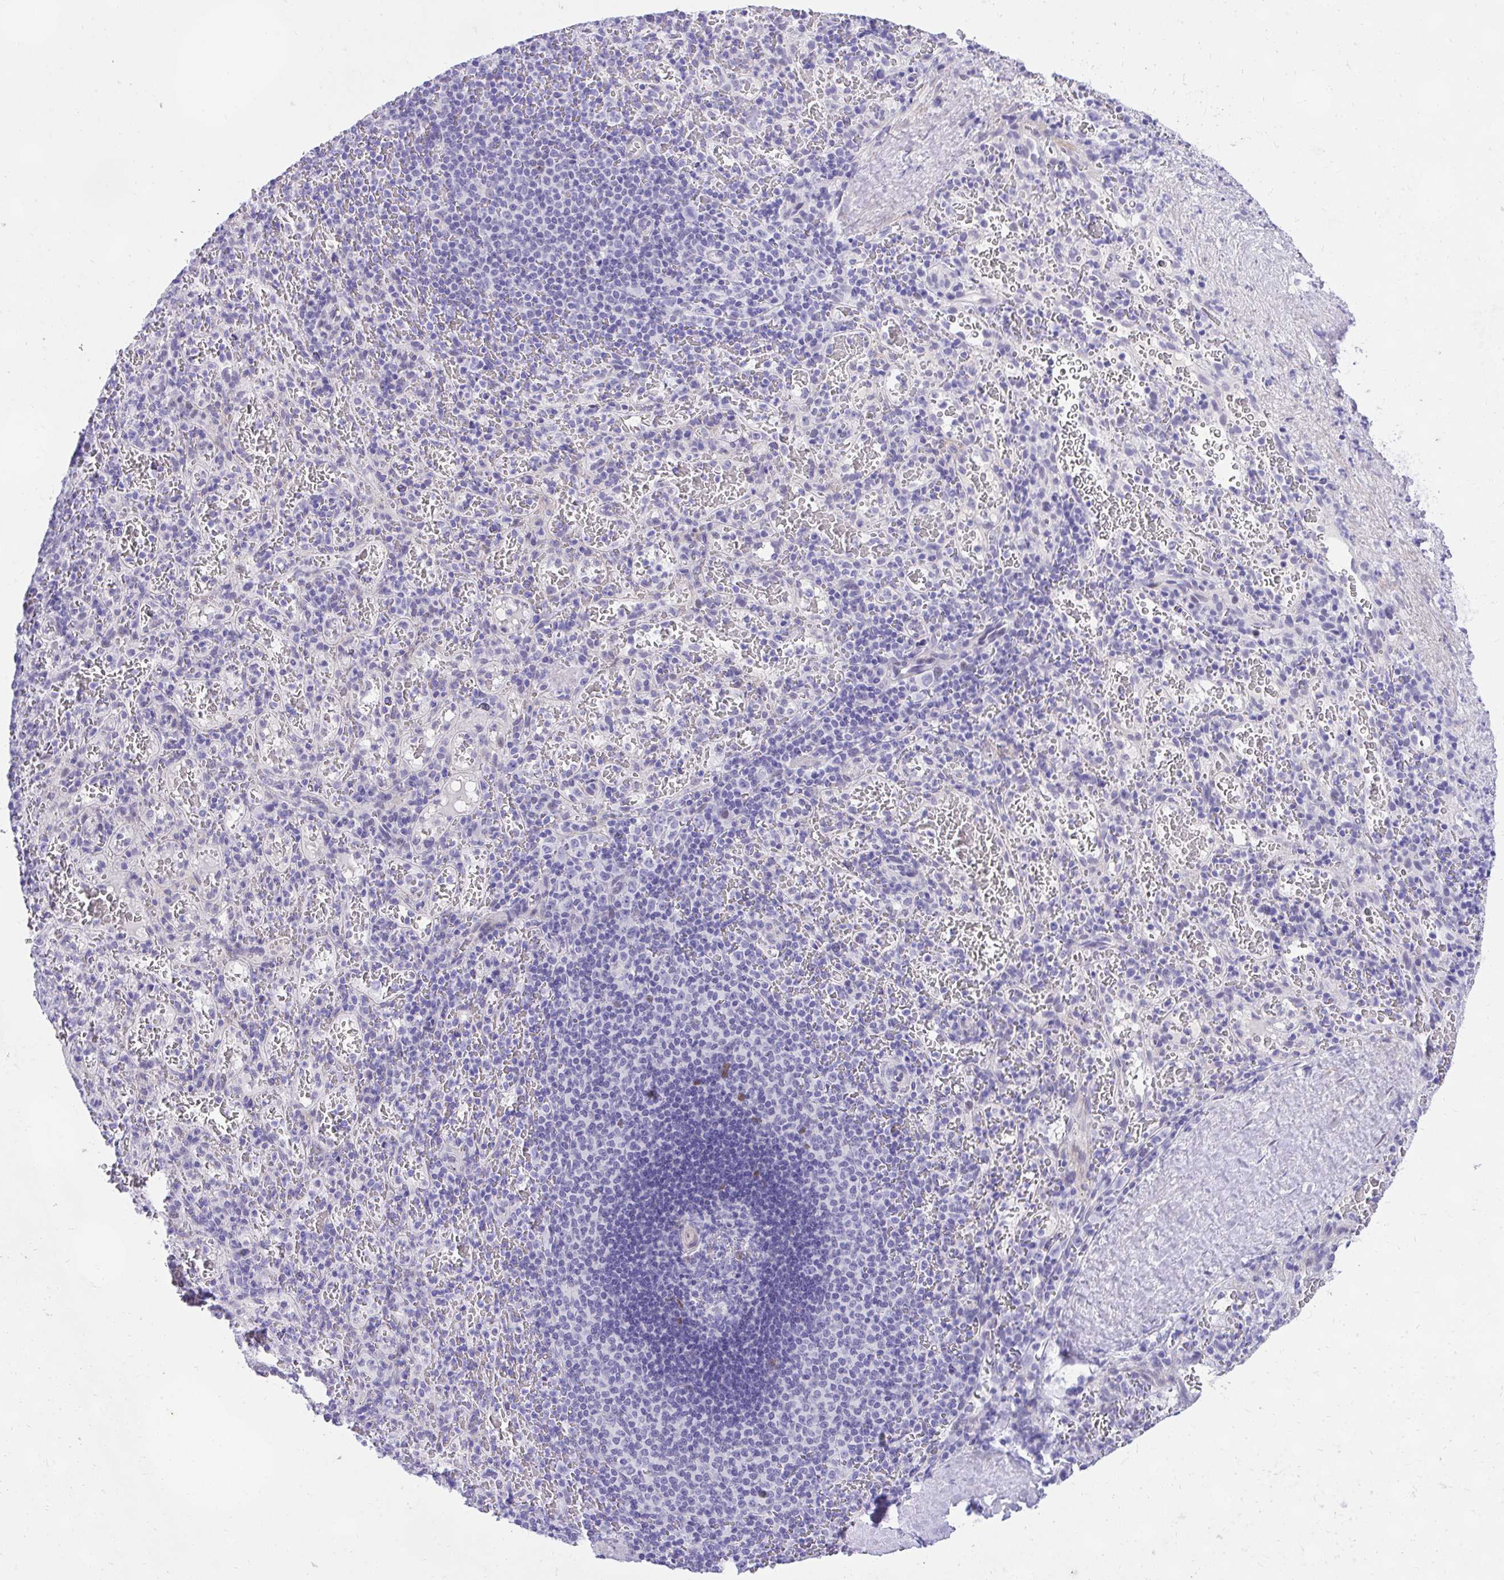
{"staining": {"intensity": "negative", "quantity": "none", "location": "none"}, "tissue": "spleen", "cell_type": "Cells in red pulp", "image_type": "normal", "snomed": [{"axis": "morphology", "description": "Normal tissue, NOS"}, {"axis": "topography", "description": "Spleen"}], "caption": "Normal spleen was stained to show a protein in brown. There is no significant positivity in cells in red pulp. The staining was performed using DAB to visualize the protein expression in brown, while the nuclei were stained in blue with hematoxylin (Magnification: 20x).", "gene": "KLK1", "patient": {"sex": "male", "age": 57}}